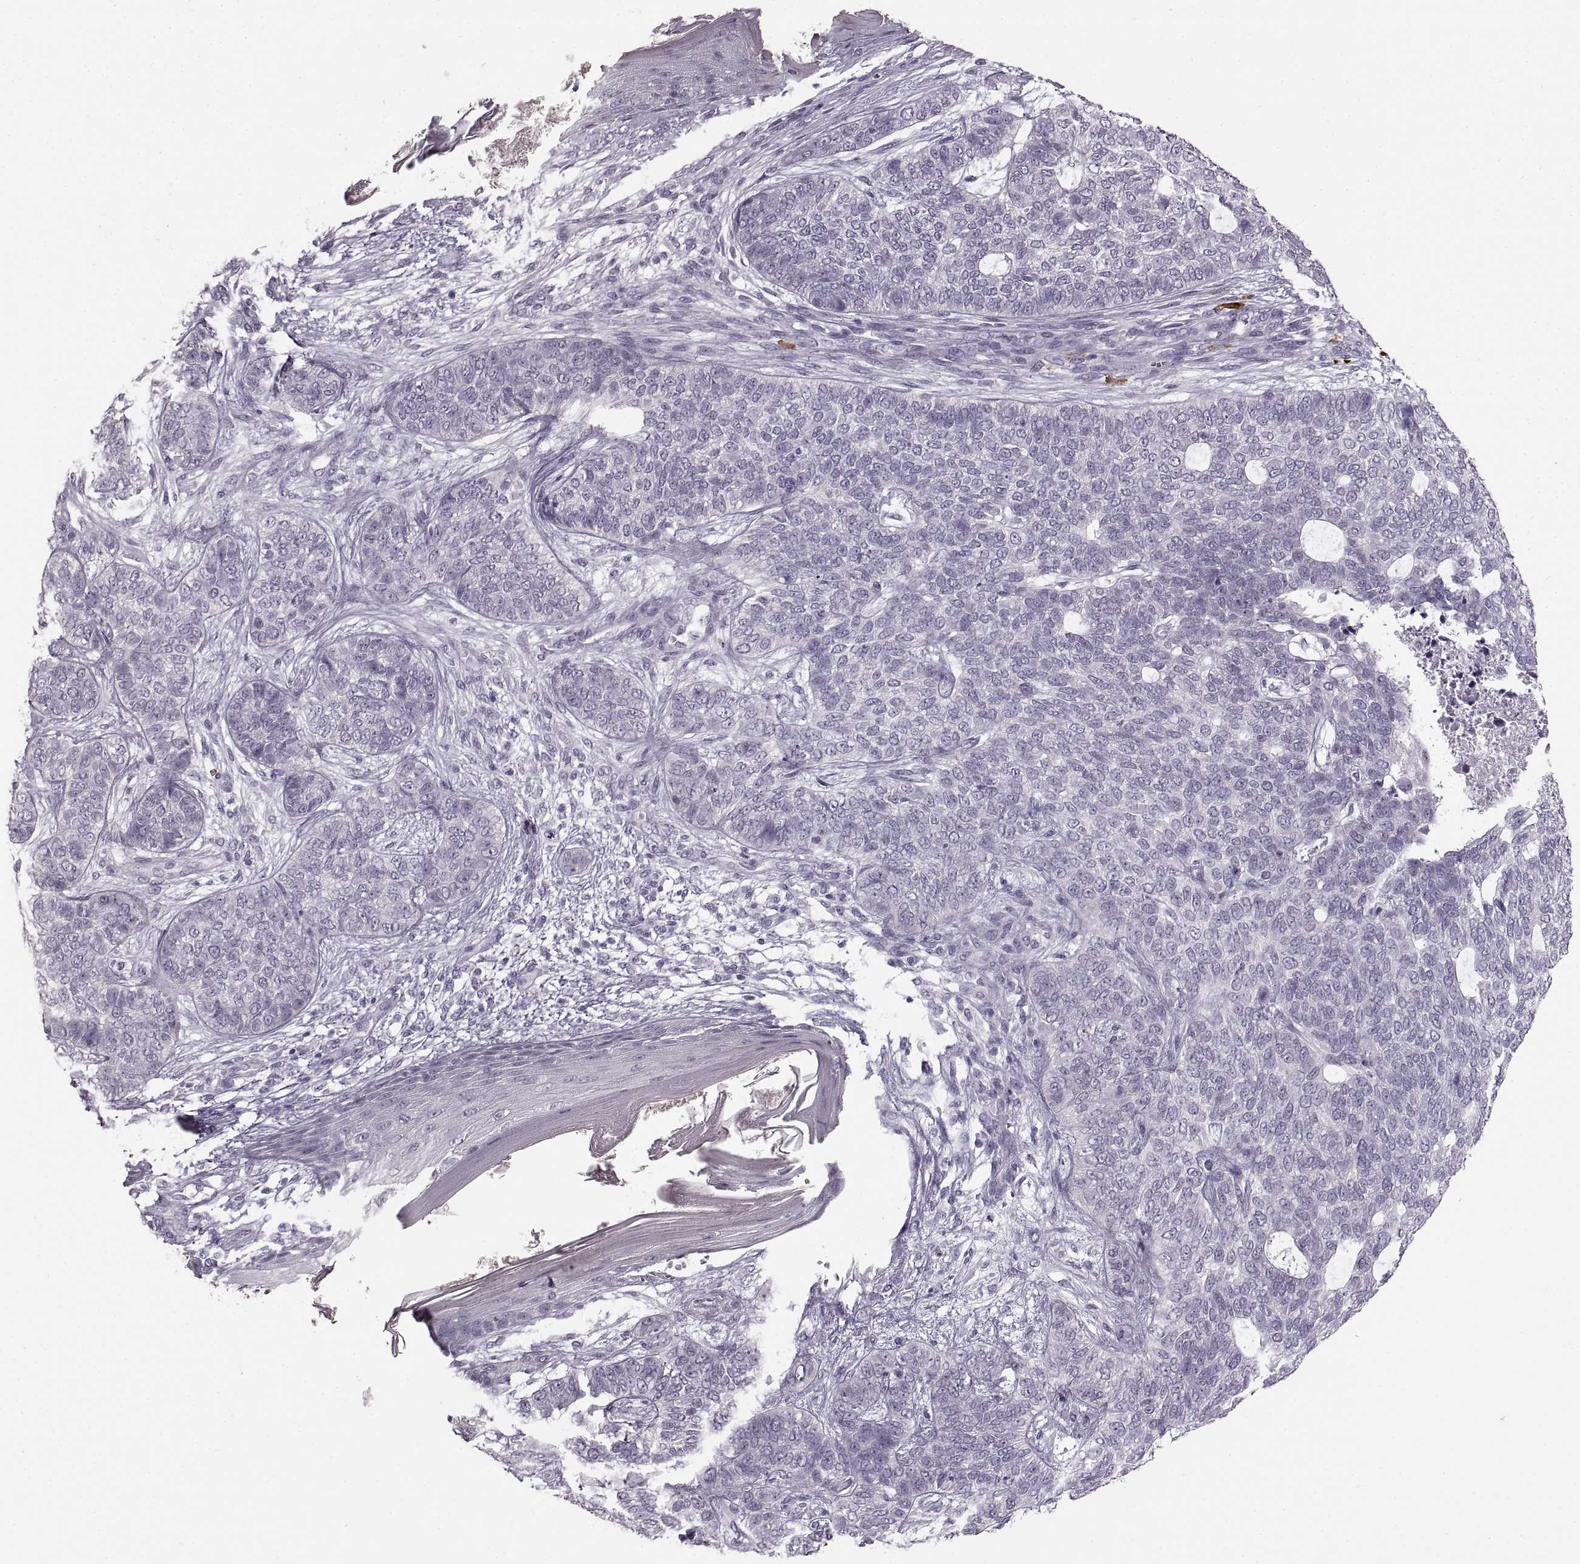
{"staining": {"intensity": "negative", "quantity": "none", "location": "none"}, "tissue": "skin cancer", "cell_type": "Tumor cells", "image_type": "cancer", "snomed": [{"axis": "morphology", "description": "Basal cell carcinoma"}, {"axis": "topography", "description": "Skin"}], "caption": "Tumor cells are negative for brown protein staining in skin basal cell carcinoma. (Stains: DAB immunohistochemistry (IHC) with hematoxylin counter stain, Microscopy: brightfield microscopy at high magnification).", "gene": "CNTN1", "patient": {"sex": "female", "age": 69}}